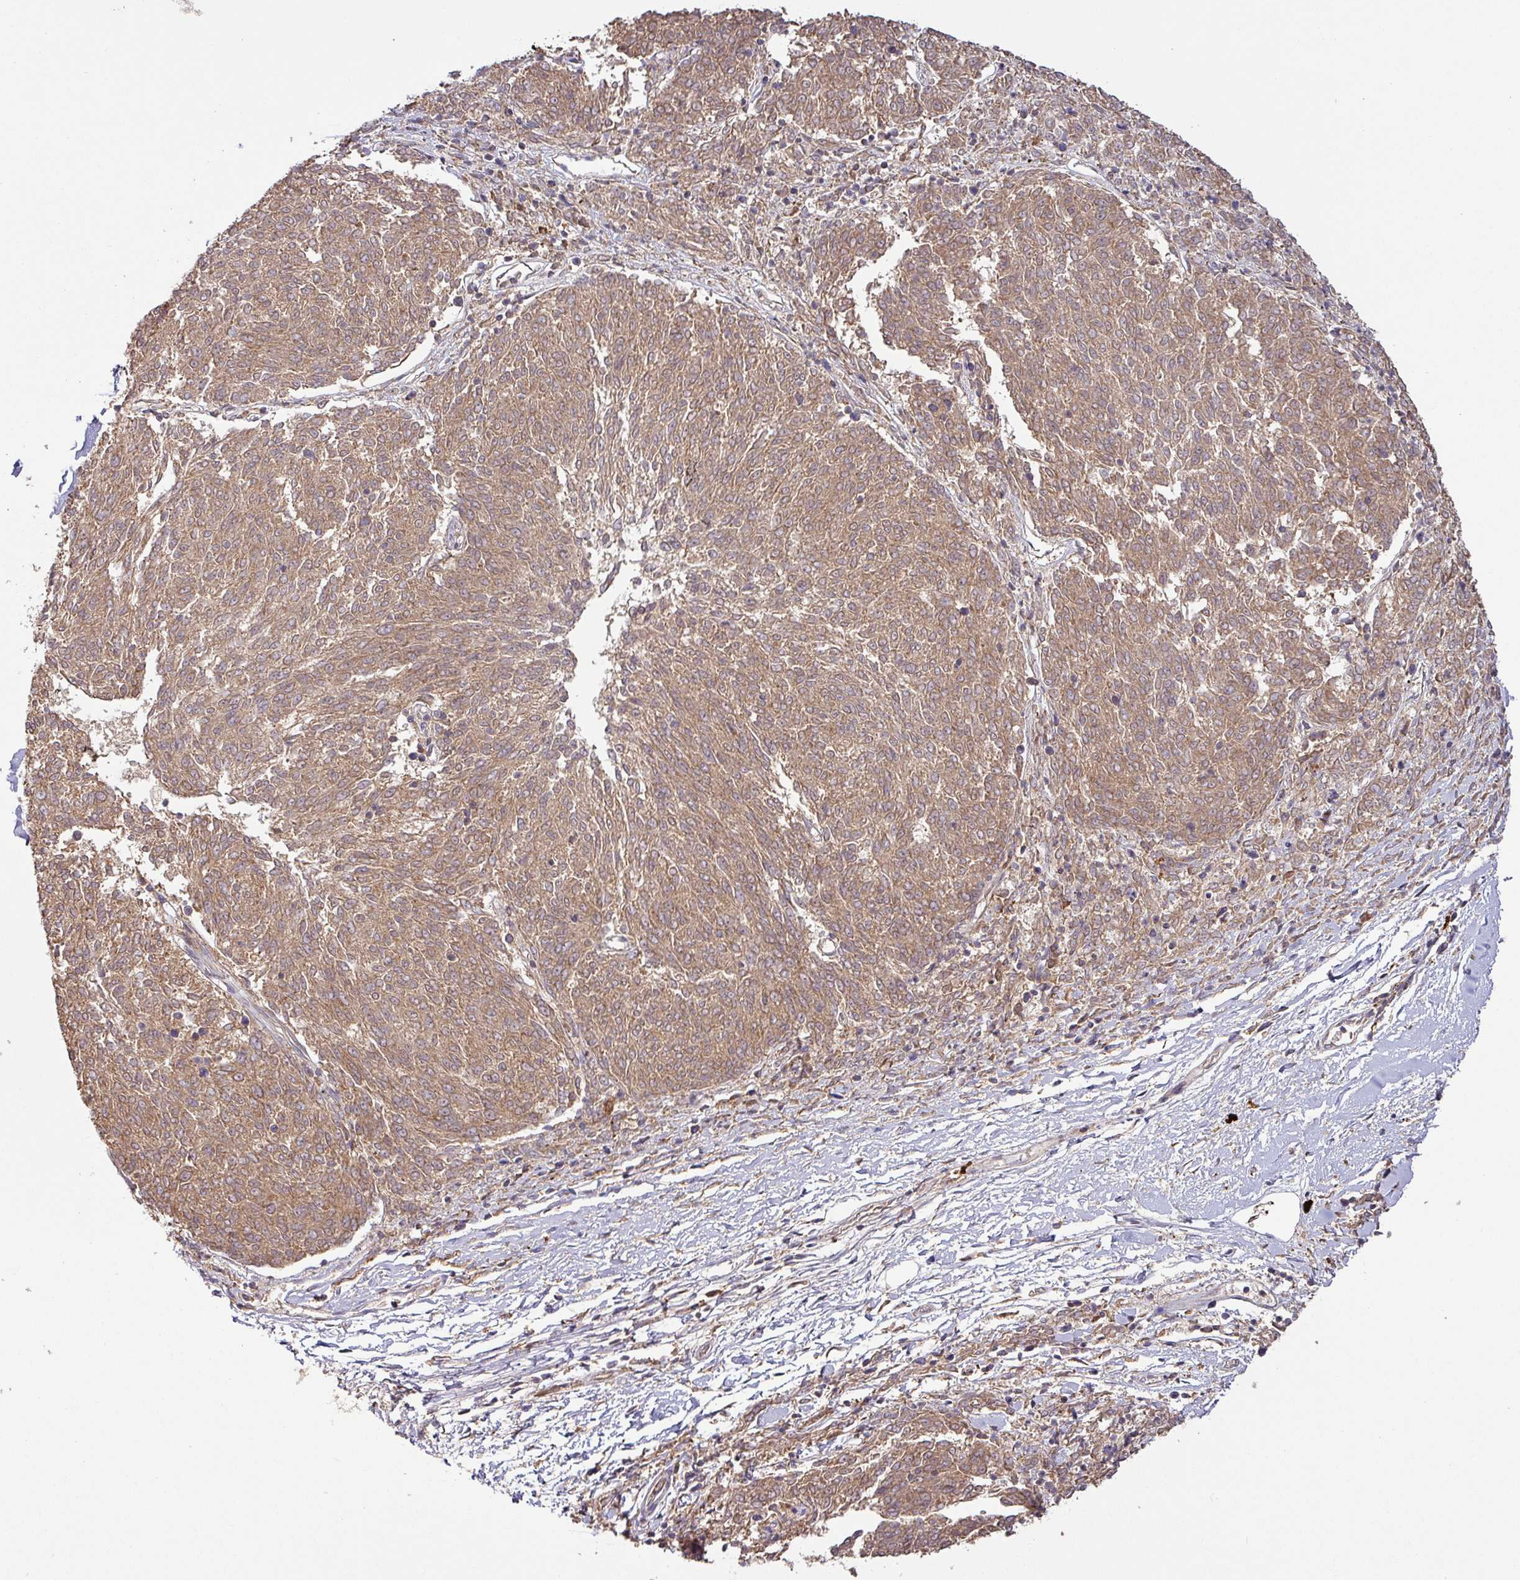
{"staining": {"intensity": "moderate", "quantity": ">75%", "location": "cytoplasmic/membranous"}, "tissue": "melanoma", "cell_type": "Tumor cells", "image_type": "cancer", "snomed": [{"axis": "morphology", "description": "Malignant melanoma, NOS"}, {"axis": "topography", "description": "Skin"}], "caption": "Human melanoma stained with a brown dye reveals moderate cytoplasmic/membranous positive staining in approximately >75% of tumor cells.", "gene": "GALP", "patient": {"sex": "female", "age": 72}}